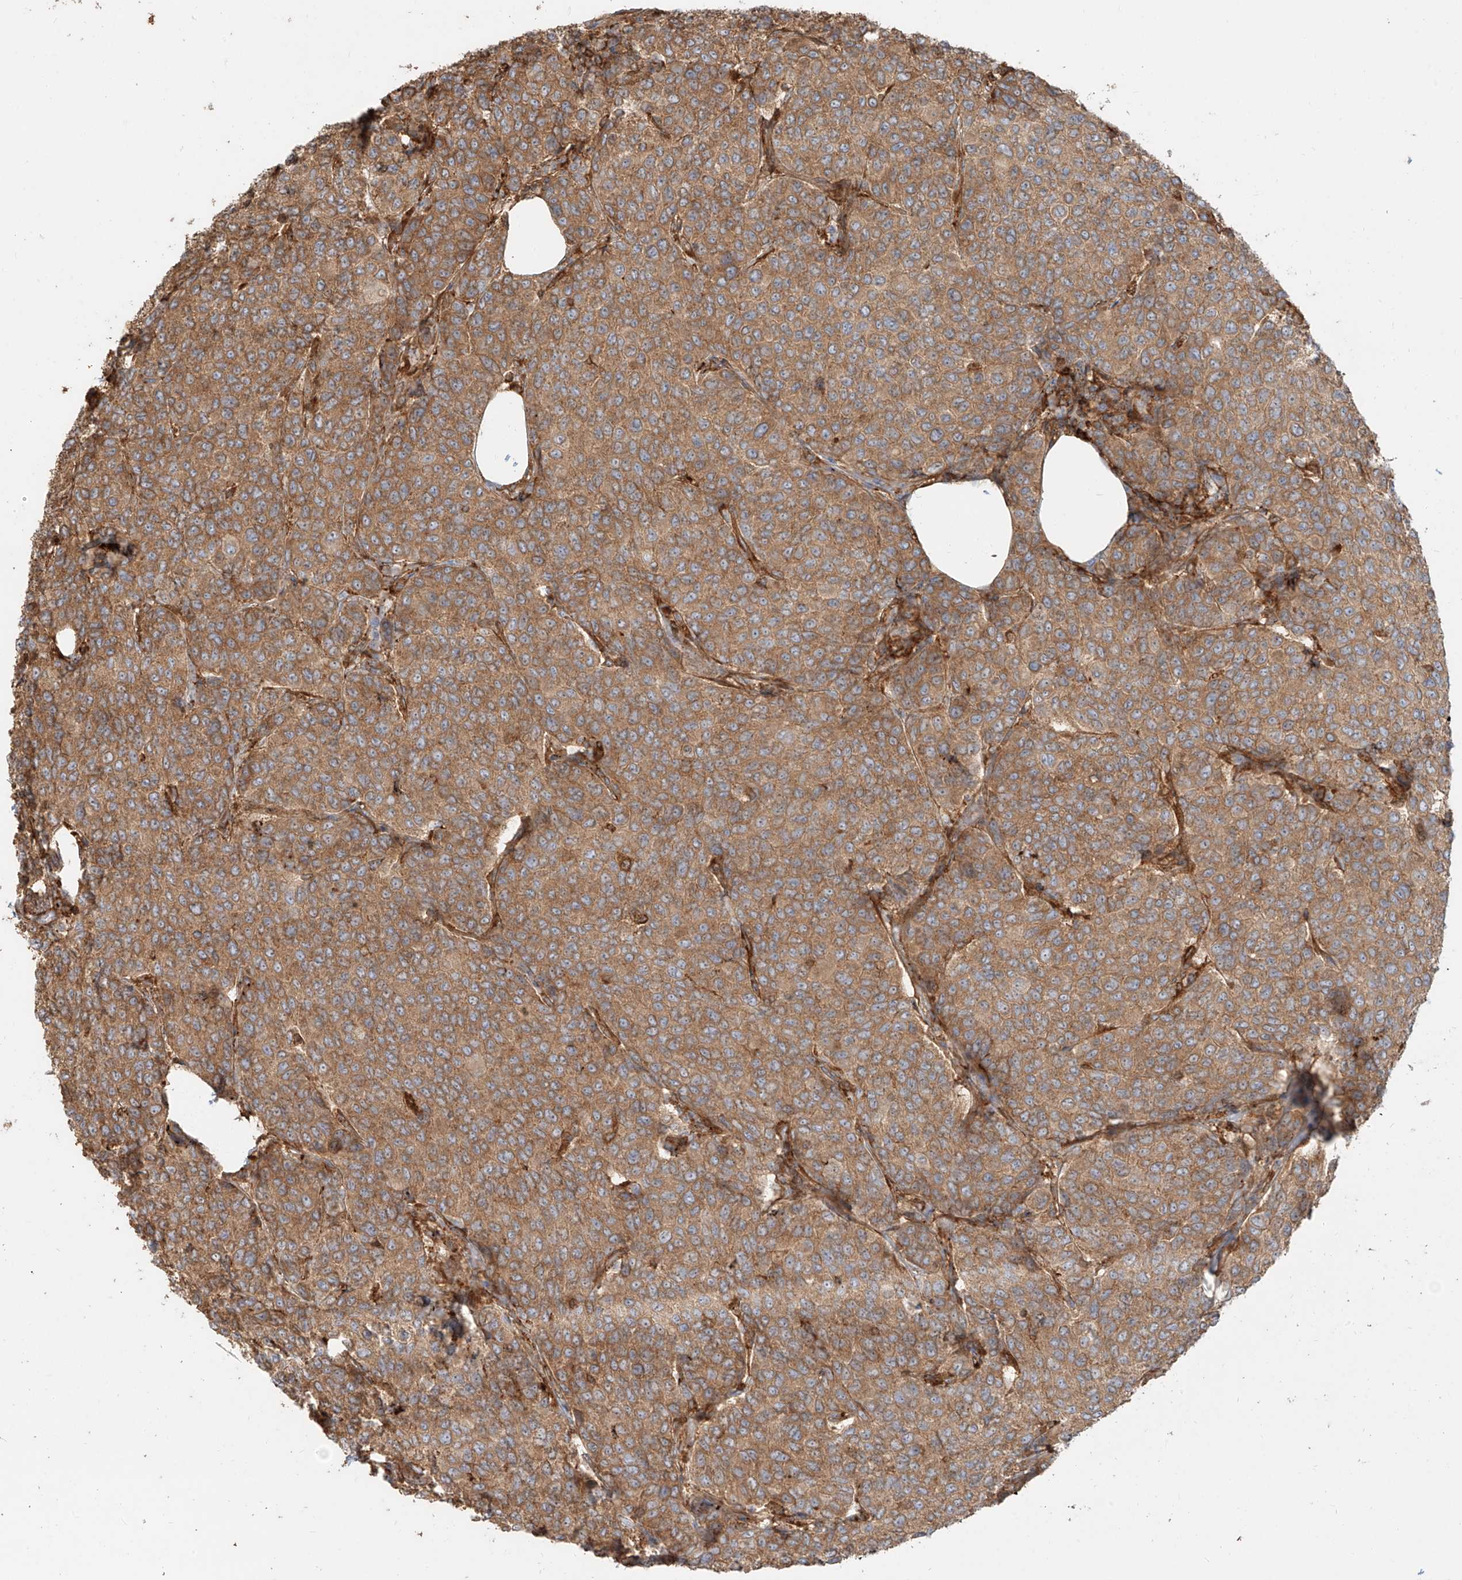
{"staining": {"intensity": "moderate", "quantity": ">75%", "location": "cytoplasmic/membranous"}, "tissue": "breast cancer", "cell_type": "Tumor cells", "image_type": "cancer", "snomed": [{"axis": "morphology", "description": "Duct carcinoma"}, {"axis": "topography", "description": "Breast"}], "caption": "IHC micrograph of human breast intraductal carcinoma stained for a protein (brown), which displays medium levels of moderate cytoplasmic/membranous expression in approximately >75% of tumor cells.", "gene": "SNX9", "patient": {"sex": "female", "age": 55}}